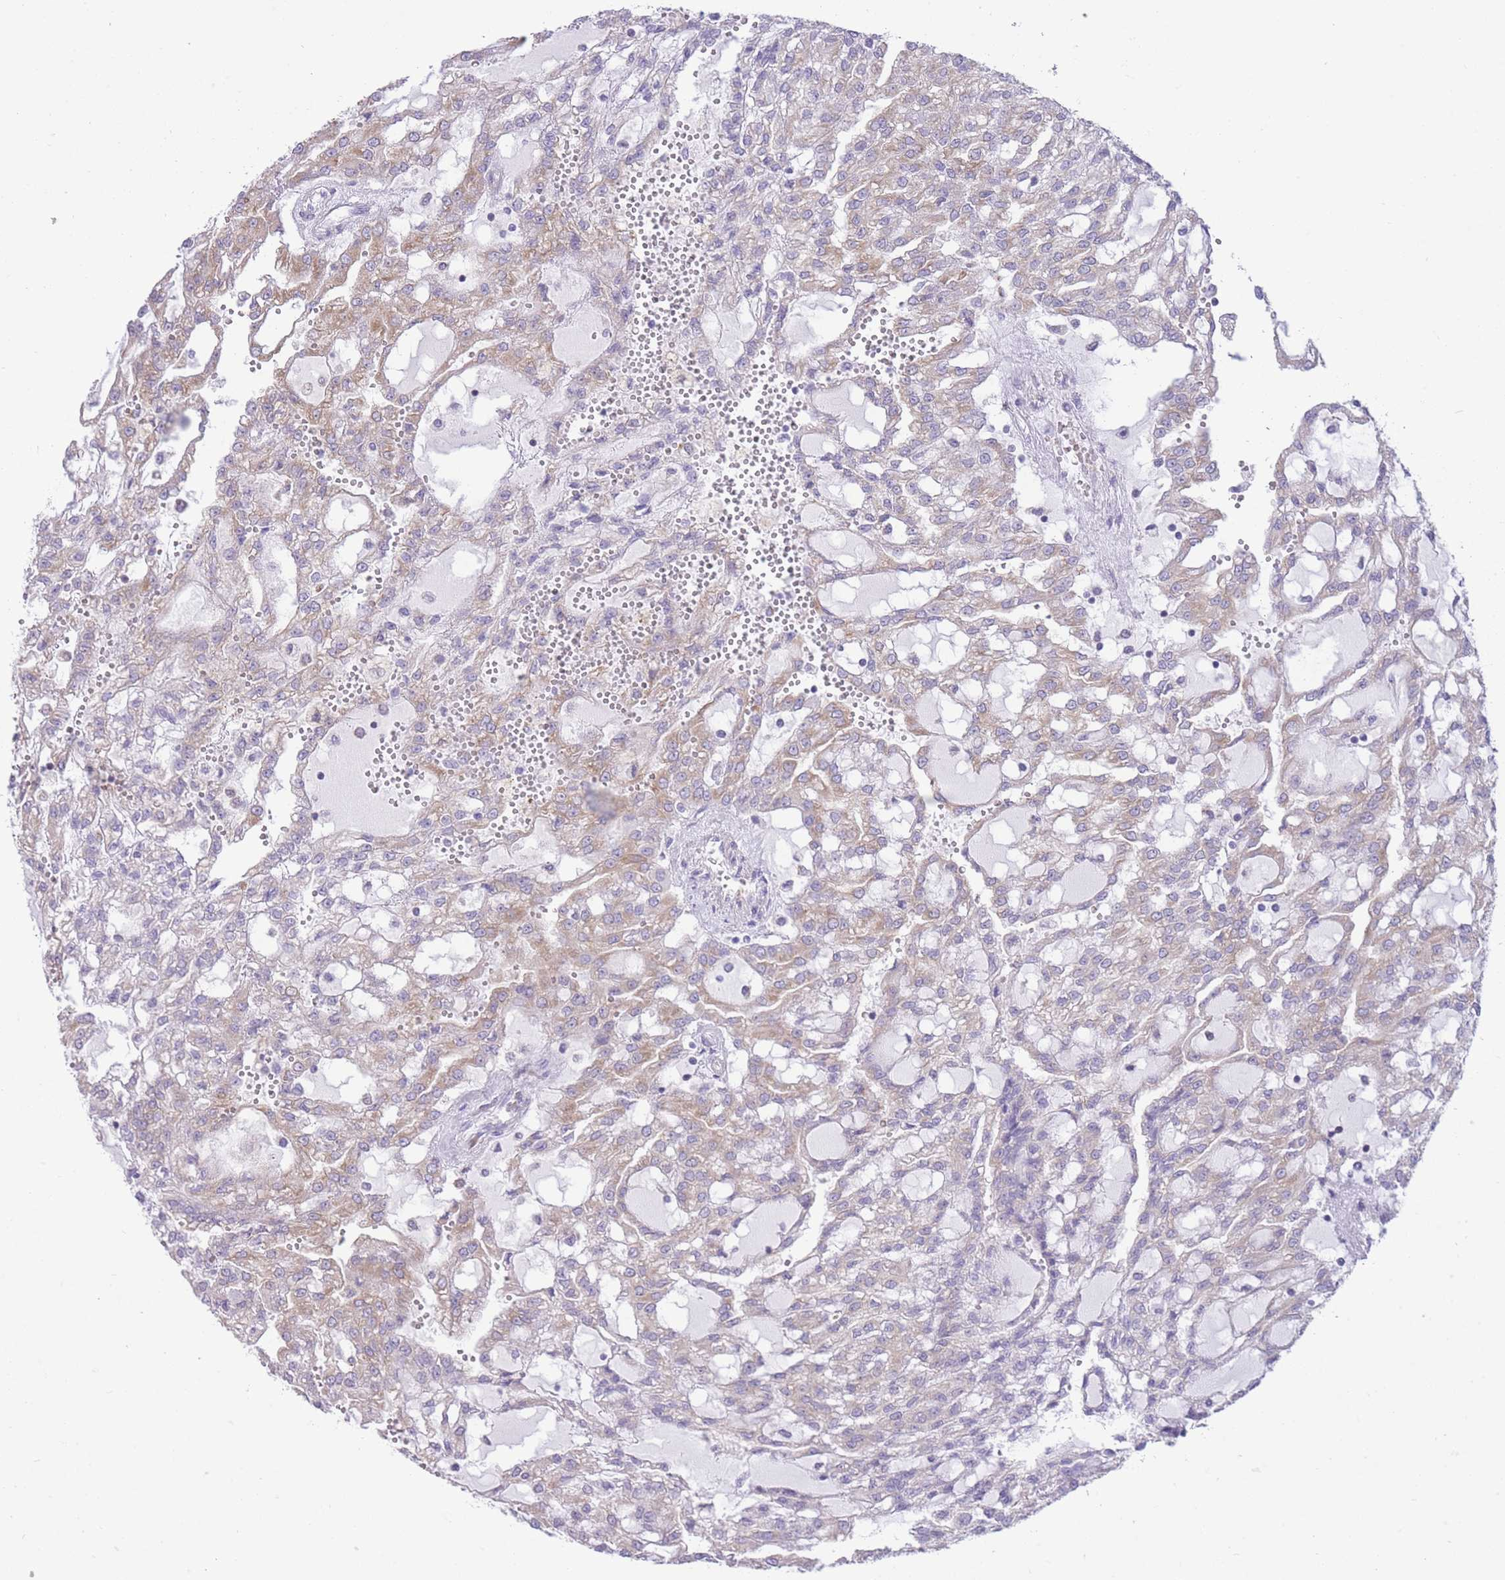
{"staining": {"intensity": "weak", "quantity": "25%-75%", "location": "cytoplasmic/membranous"}, "tissue": "renal cancer", "cell_type": "Tumor cells", "image_type": "cancer", "snomed": [{"axis": "morphology", "description": "Adenocarcinoma, NOS"}, {"axis": "topography", "description": "Kidney"}], "caption": "Immunohistochemistry staining of adenocarcinoma (renal), which displays low levels of weak cytoplasmic/membranous expression in about 25%-75% of tumor cells indicating weak cytoplasmic/membranous protein expression. The staining was performed using DAB (3,3'-diaminobenzidine) (brown) for protein detection and nuclei were counterstained in hematoxylin (blue).", "gene": "ZNF501", "patient": {"sex": "male", "age": 63}}